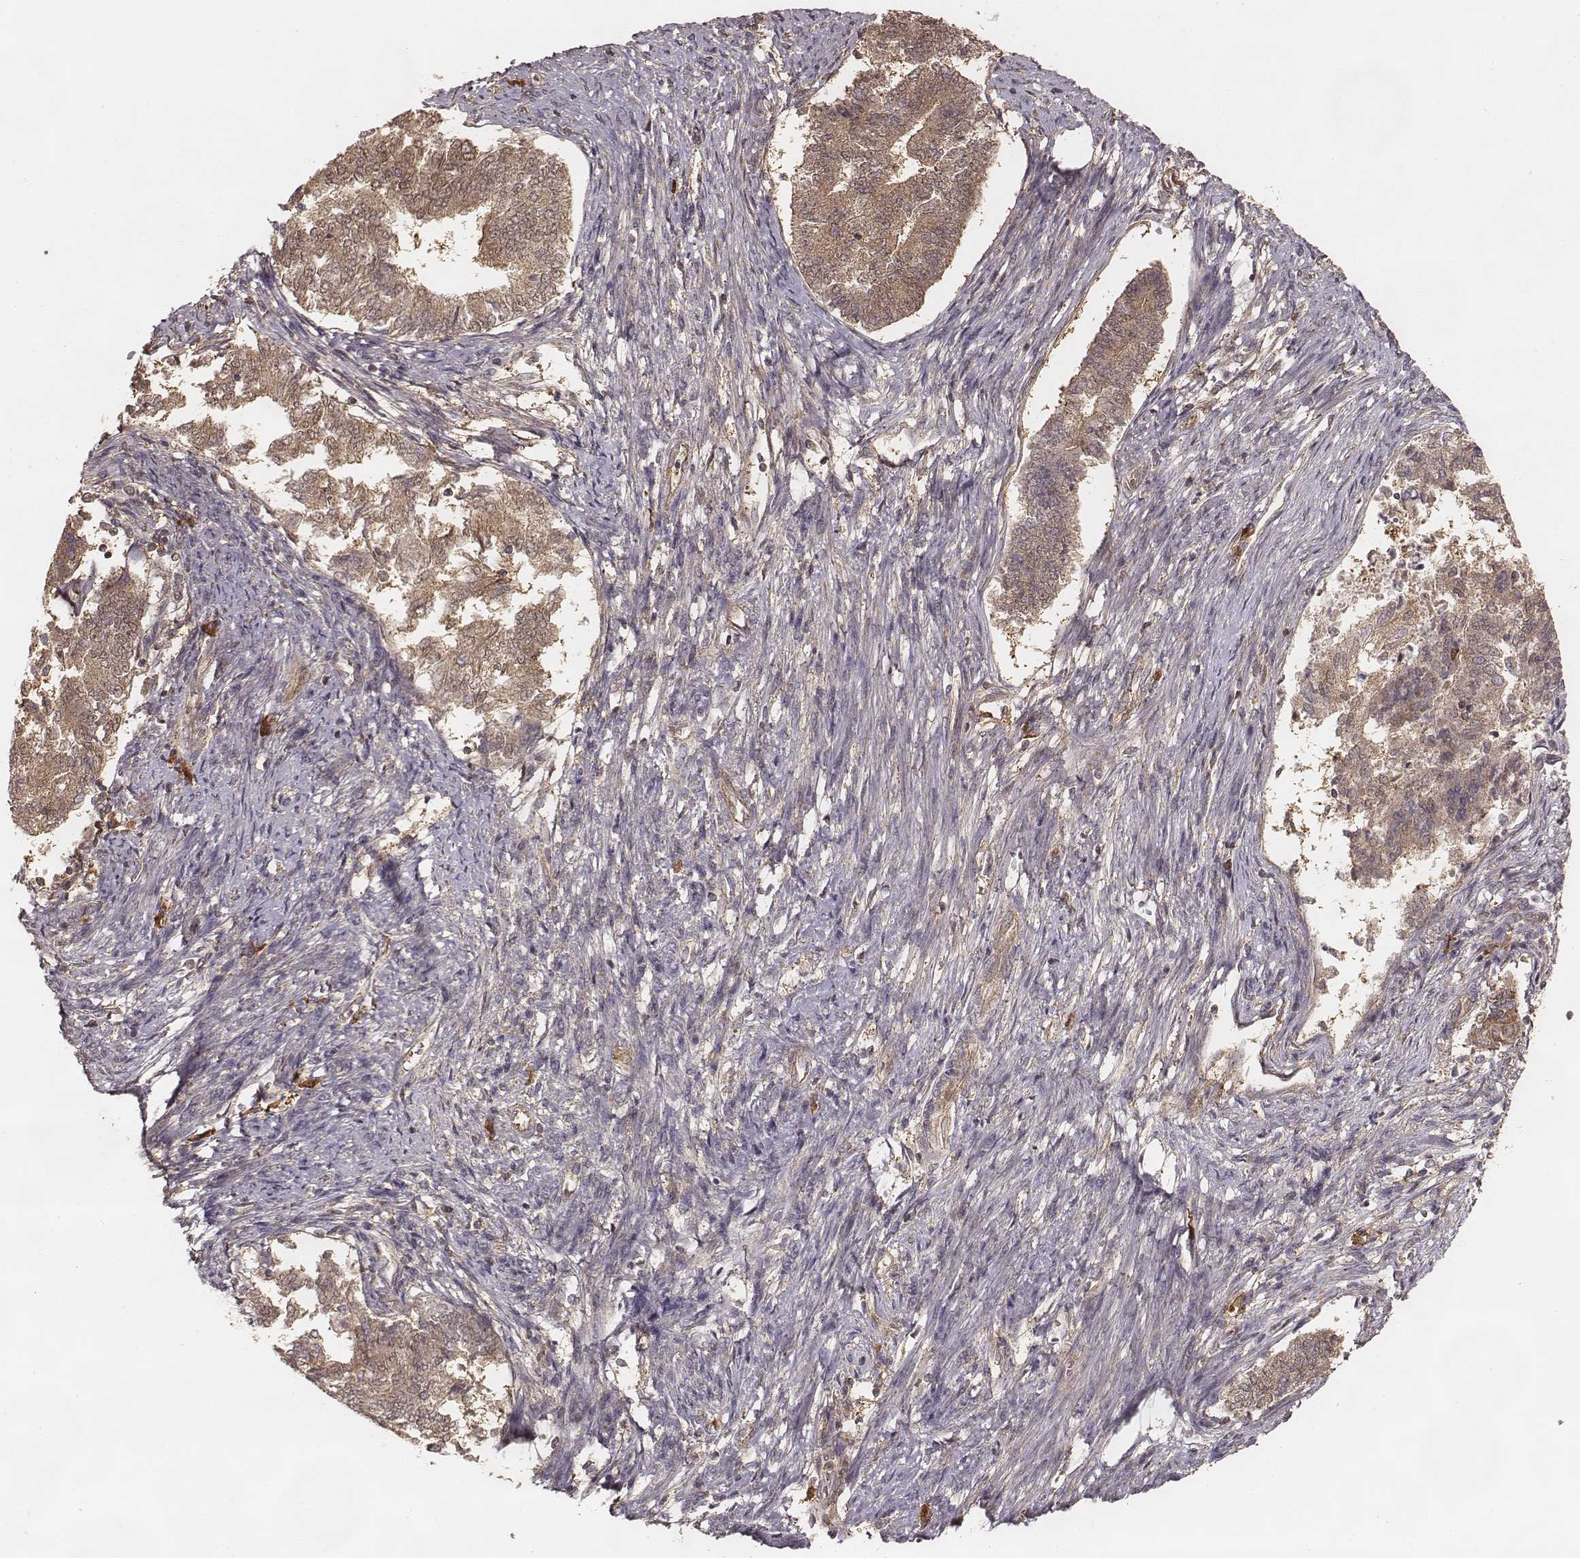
{"staining": {"intensity": "weak", "quantity": "25%-75%", "location": "cytoplasmic/membranous"}, "tissue": "endometrial cancer", "cell_type": "Tumor cells", "image_type": "cancer", "snomed": [{"axis": "morphology", "description": "Adenocarcinoma, NOS"}, {"axis": "topography", "description": "Endometrium"}], "caption": "IHC (DAB (3,3'-diaminobenzidine)) staining of human adenocarcinoma (endometrial) demonstrates weak cytoplasmic/membranous protein positivity in approximately 25%-75% of tumor cells.", "gene": "CARS1", "patient": {"sex": "female", "age": 65}}